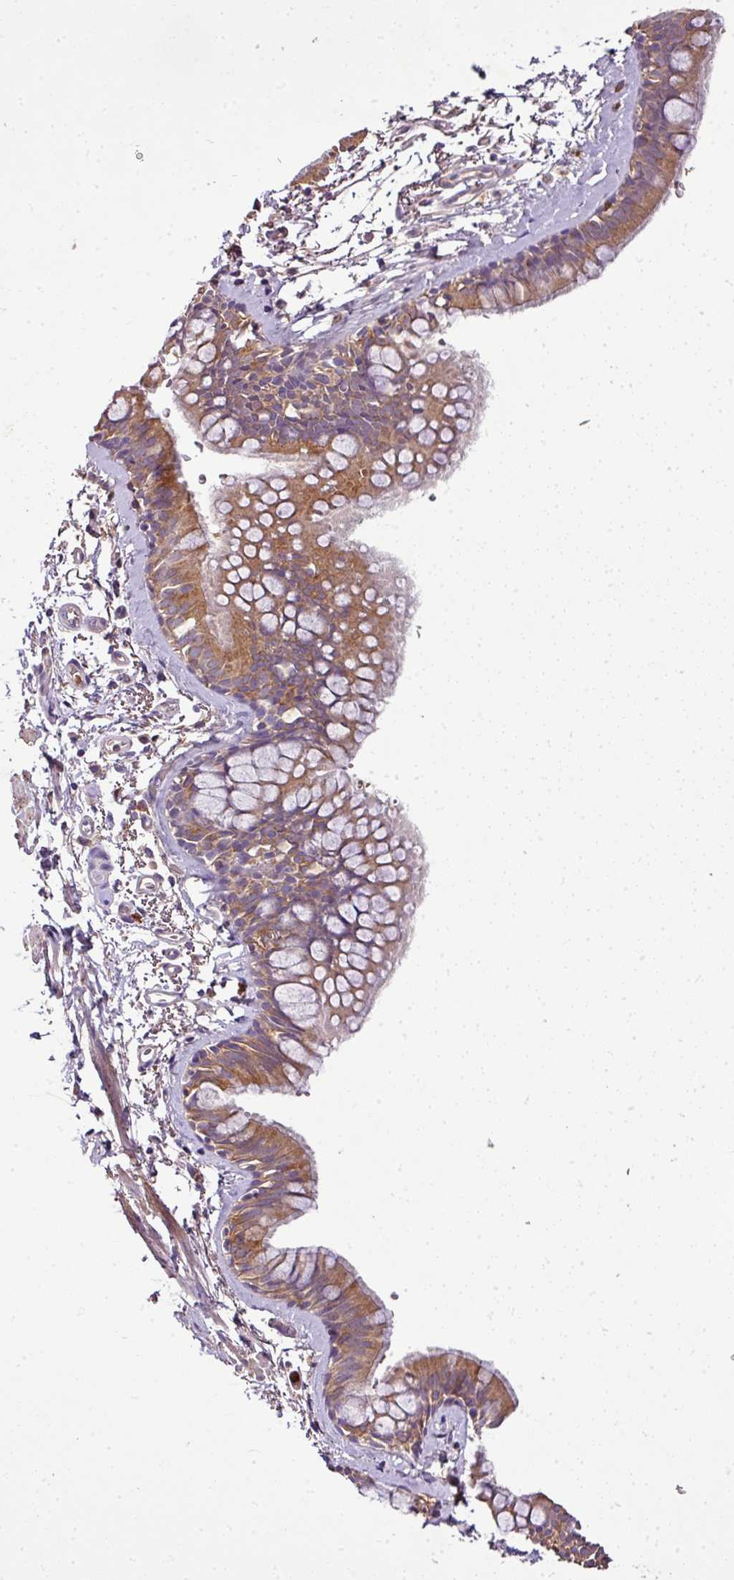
{"staining": {"intensity": "moderate", "quantity": ">75%", "location": "cytoplasmic/membranous"}, "tissue": "bronchus", "cell_type": "Respiratory epithelial cells", "image_type": "normal", "snomed": [{"axis": "morphology", "description": "Normal tissue, NOS"}, {"axis": "topography", "description": "Bronchus"}], "caption": "Benign bronchus shows moderate cytoplasmic/membranous staining in approximately >75% of respiratory epithelial cells, visualized by immunohistochemistry.", "gene": "CAB39L", "patient": {"sex": "male", "age": 67}}